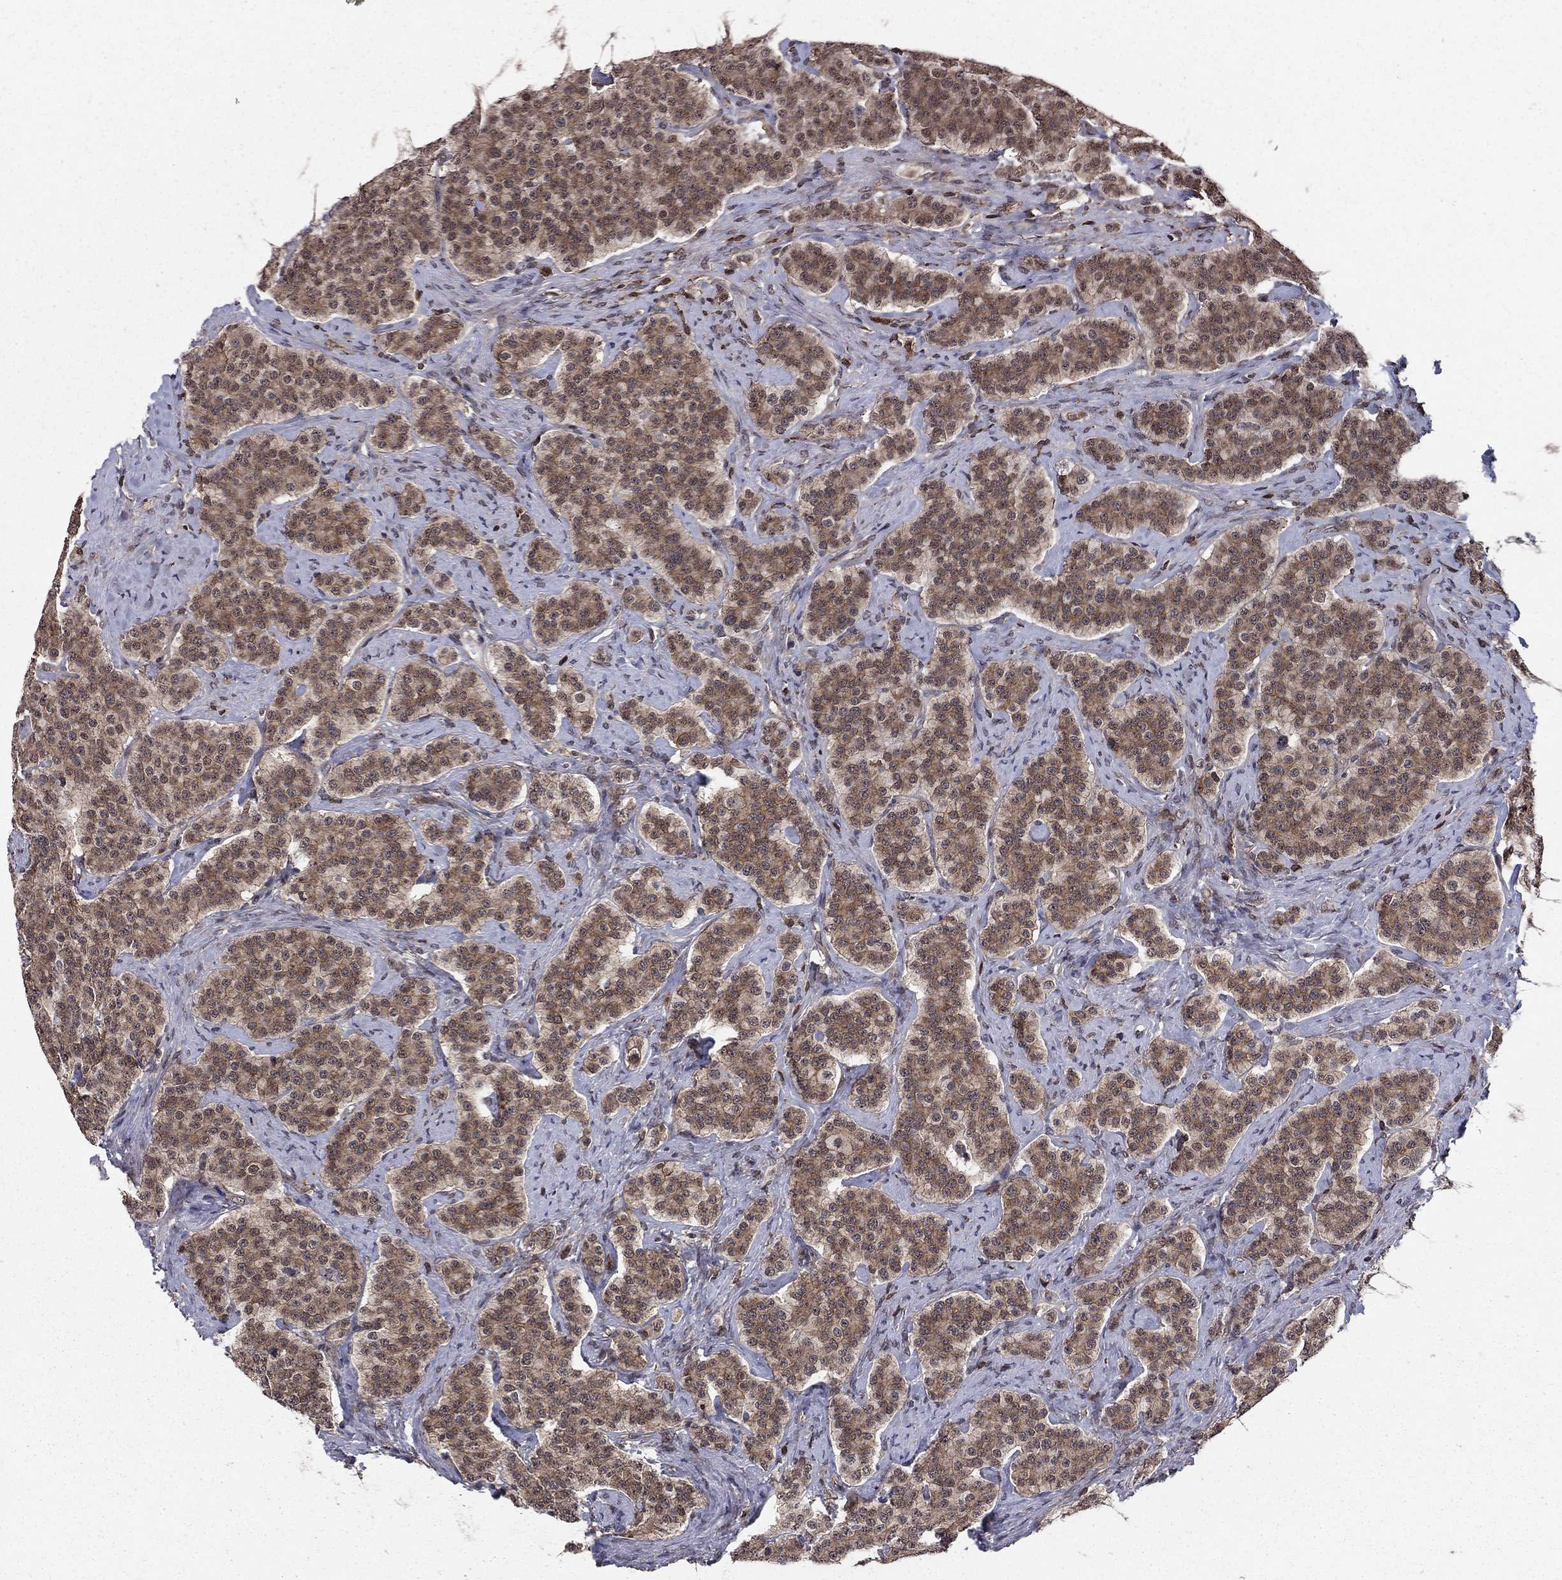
{"staining": {"intensity": "moderate", "quantity": ">75%", "location": "cytoplasmic/membranous"}, "tissue": "carcinoid", "cell_type": "Tumor cells", "image_type": "cancer", "snomed": [{"axis": "morphology", "description": "Carcinoid, malignant, NOS"}, {"axis": "topography", "description": "Small intestine"}], "caption": "The immunohistochemical stain labels moderate cytoplasmic/membranous staining in tumor cells of carcinoid tissue.", "gene": "SSX2IP", "patient": {"sex": "female", "age": 58}}